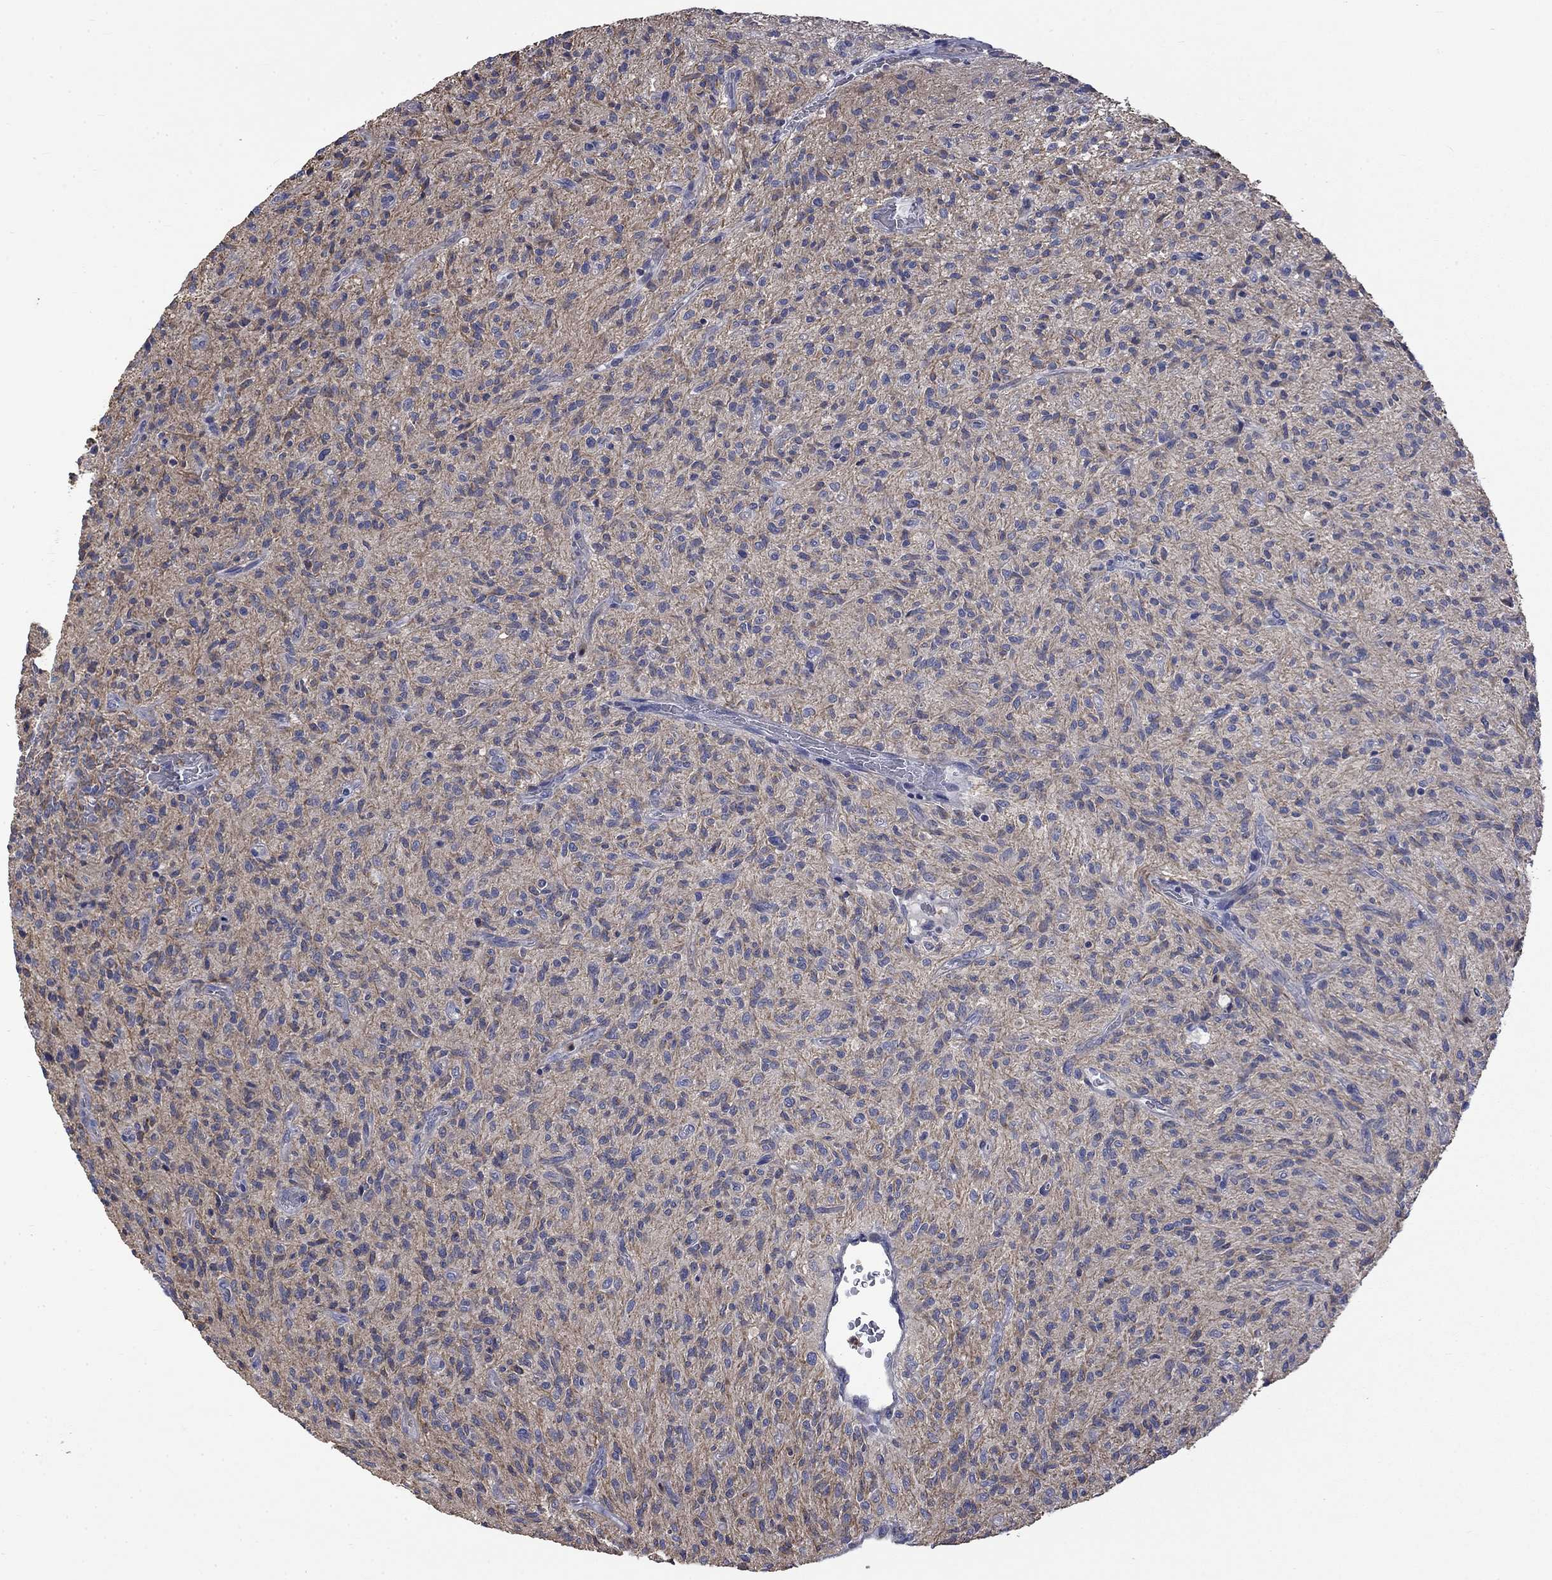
{"staining": {"intensity": "negative", "quantity": "none", "location": "none"}, "tissue": "glioma", "cell_type": "Tumor cells", "image_type": "cancer", "snomed": [{"axis": "morphology", "description": "Glioma, malignant, High grade"}, {"axis": "topography", "description": "Brain"}], "caption": "Glioma was stained to show a protein in brown. There is no significant staining in tumor cells.", "gene": "CAMKK2", "patient": {"sex": "male", "age": 64}}